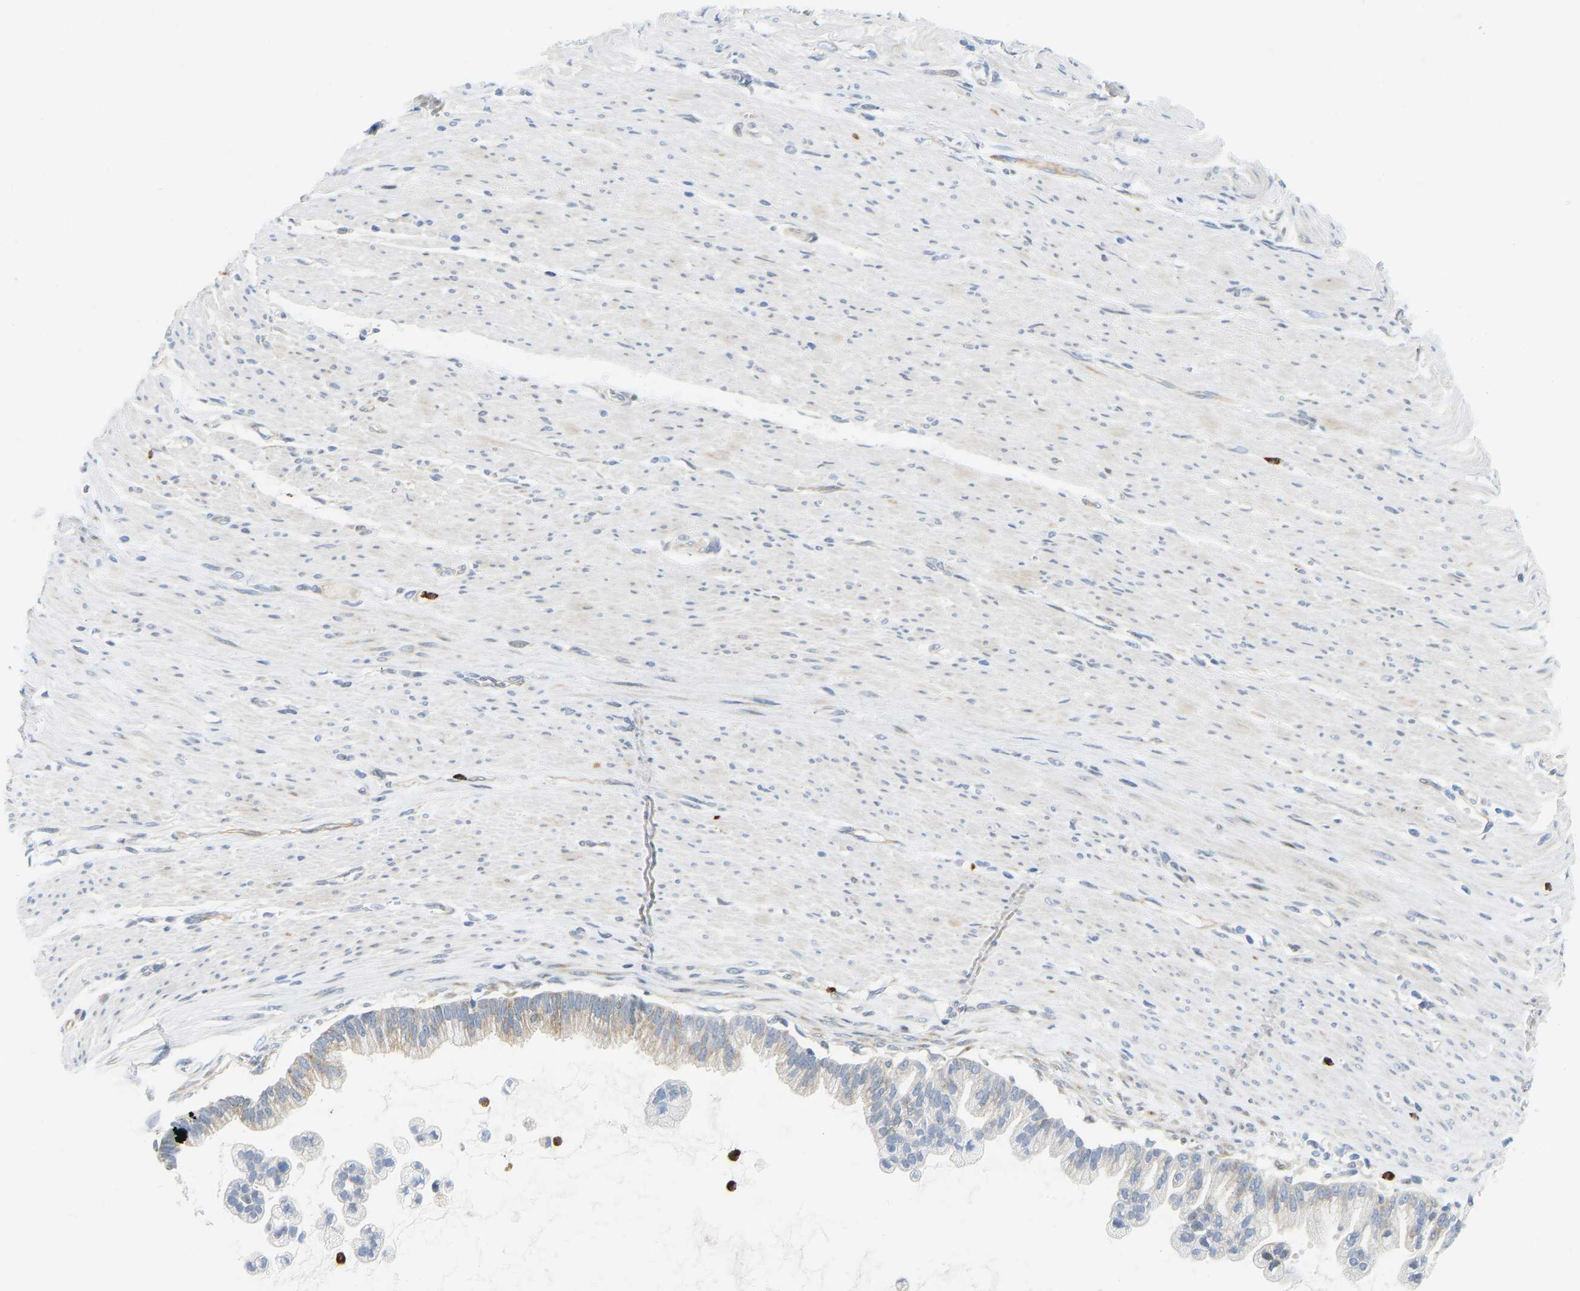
{"staining": {"intensity": "weak", "quantity": "25%-75%", "location": "cytoplasmic/membranous"}, "tissue": "pancreatic cancer", "cell_type": "Tumor cells", "image_type": "cancer", "snomed": [{"axis": "morphology", "description": "Adenocarcinoma, NOS"}, {"axis": "topography", "description": "Pancreas"}], "caption": "Adenocarcinoma (pancreatic) was stained to show a protein in brown. There is low levels of weak cytoplasmic/membranous staining in approximately 25%-75% of tumor cells.", "gene": "HDAC5", "patient": {"sex": "male", "age": 69}}